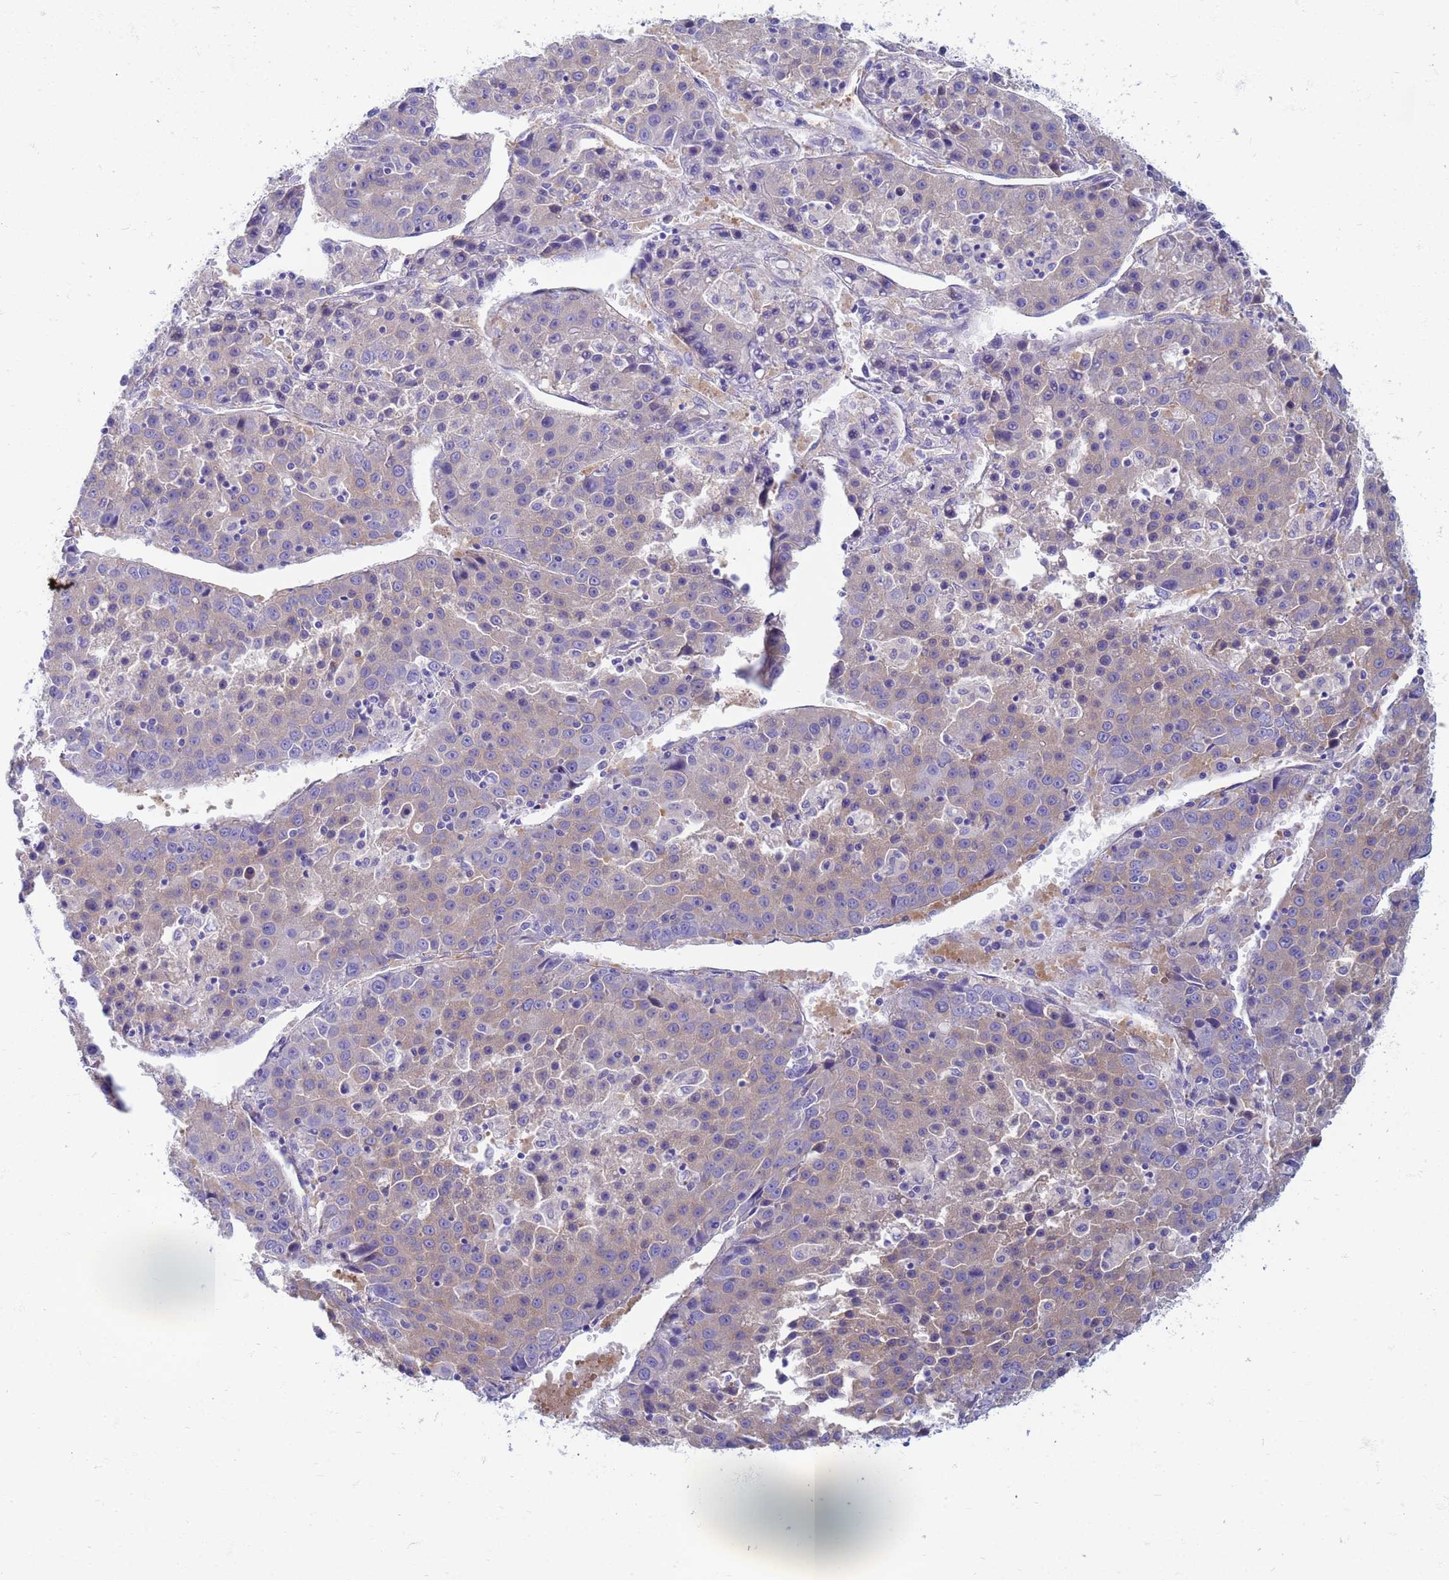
{"staining": {"intensity": "weak", "quantity": "<25%", "location": "cytoplasmic/membranous"}, "tissue": "liver cancer", "cell_type": "Tumor cells", "image_type": "cancer", "snomed": [{"axis": "morphology", "description": "Carcinoma, Hepatocellular, NOS"}, {"axis": "topography", "description": "Liver"}], "caption": "Tumor cells show no significant positivity in hepatocellular carcinoma (liver).", "gene": "EEA1", "patient": {"sex": "male", "age": 55}}